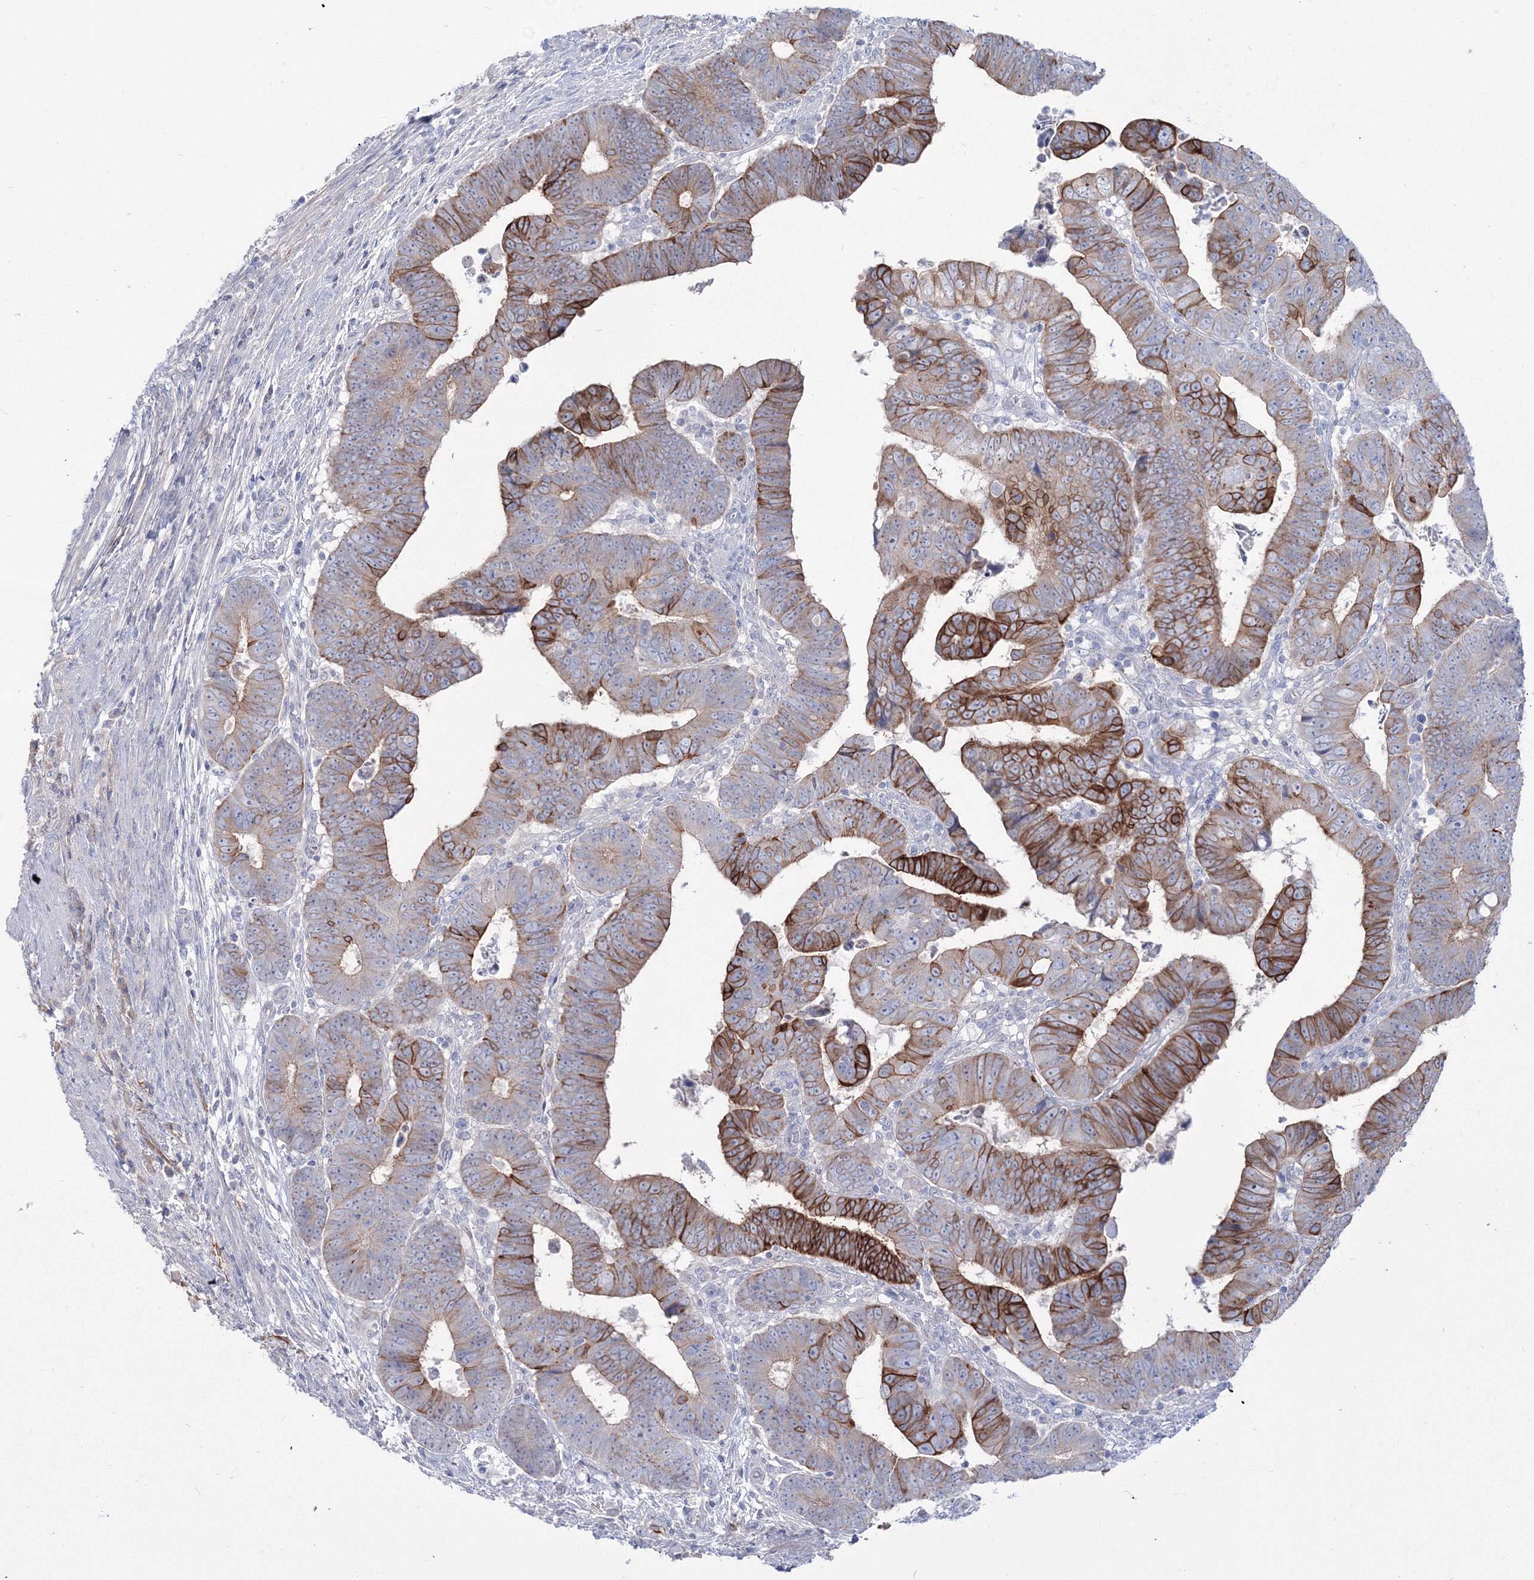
{"staining": {"intensity": "strong", "quantity": "25%-75%", "location": "cytoplasmic/membranous"}, "tissue": "colorectal cancer", "cell_type": "Tumor cells", "image_type": "cancer", "snomed": [{"axis": "morphology", "description": "Normal tissue, NOS"}, {"axis": "morphology", "description": "Adenocarcinoma, NOS"}, {"axis": "topography", "description": "Rectum"}], "caption": "Tumor cells demonstrate high levels of strong cytoplasmic/membranous expression in about 25%-75% of cells in human colorectal cancer.", "gene": "TMEM139", "patient": {"sex": "female", "age": 65}}